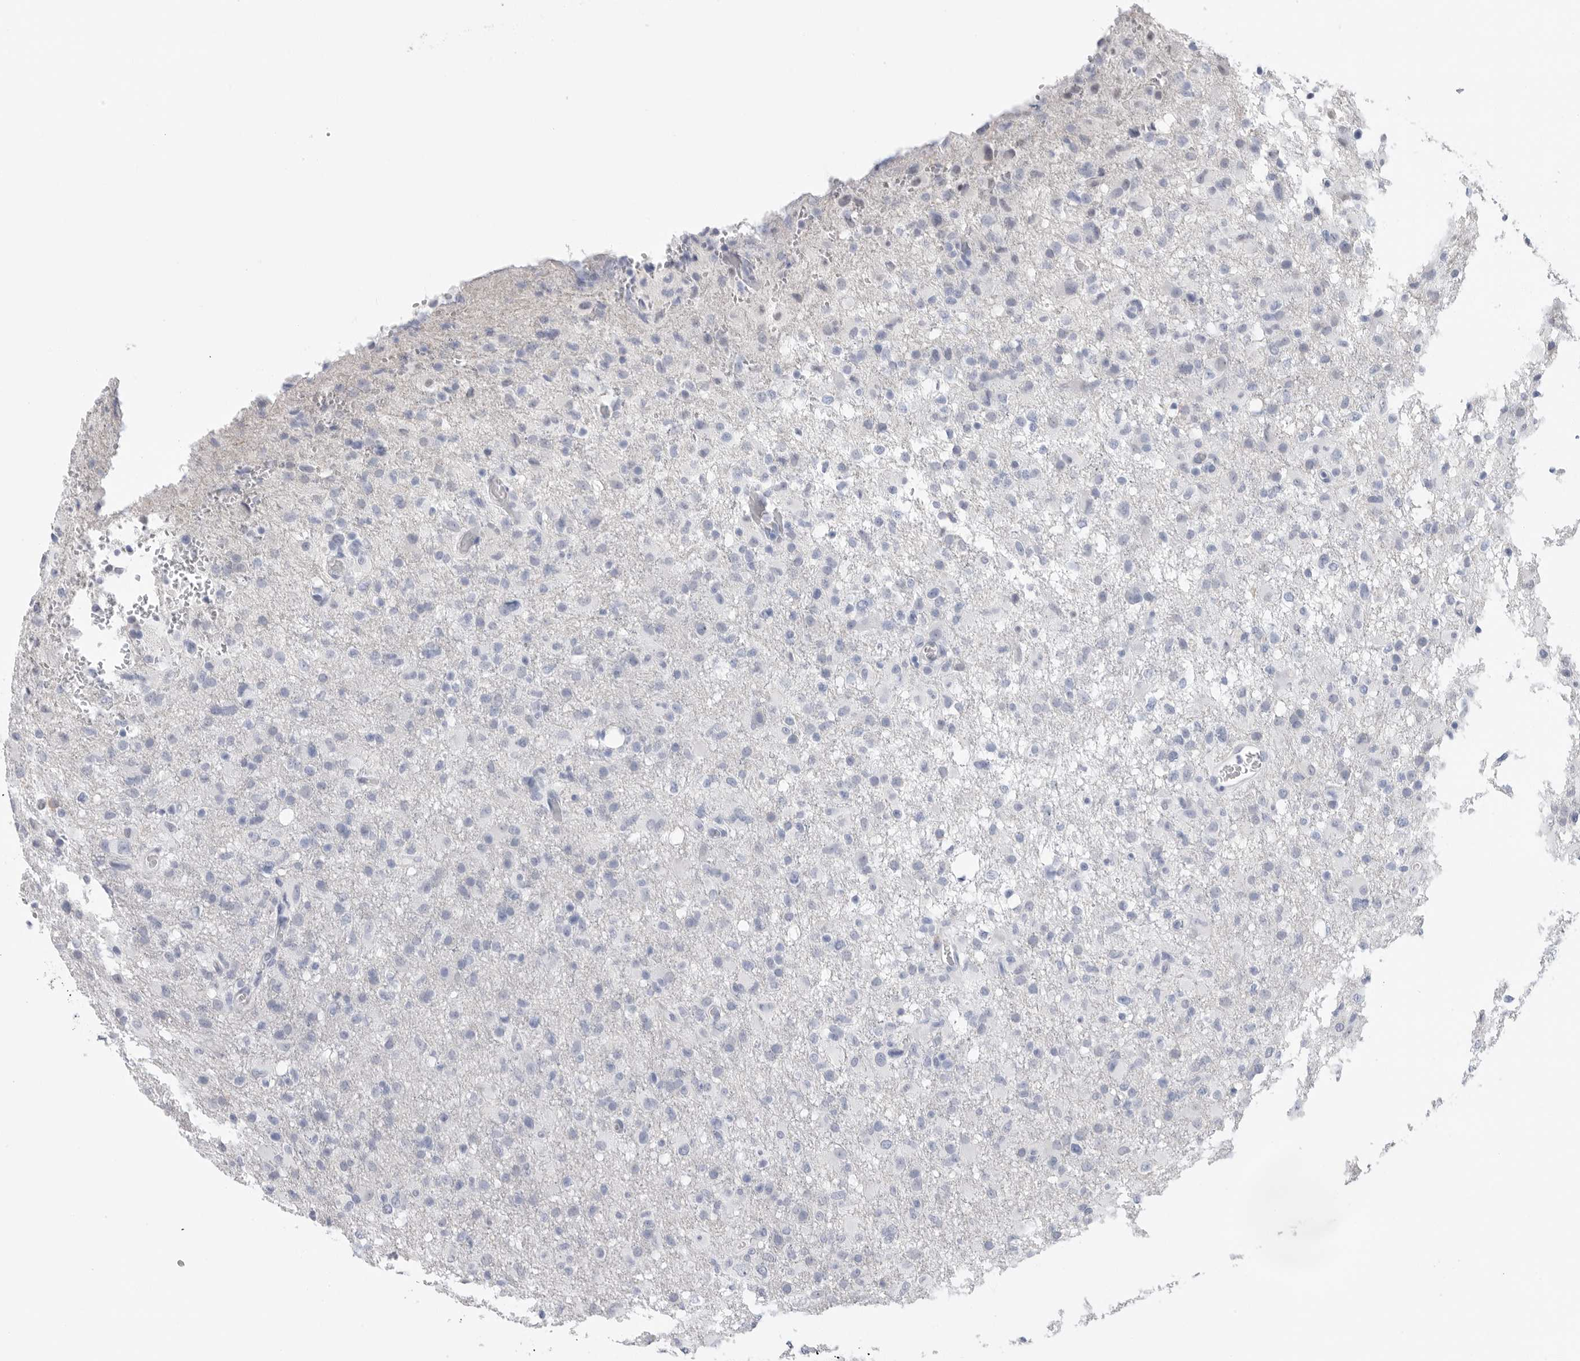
{"staining": {"intensity": "negative", "quantity": "none", "location": "none"}, "tissue": "glioma", "cell_type": "Tumor cells", "image_type": "cancer", "snomed": [{"axis": "morphology", "description": "Glioma, malignant, High grade"}, {"axis": "topography", "description": "Brain"}], "caption": "Tumor cells are negative for protein expression in human glioma.", "gene": "ARHGEF10", "patient": {"sex": "female", "age": 57}}